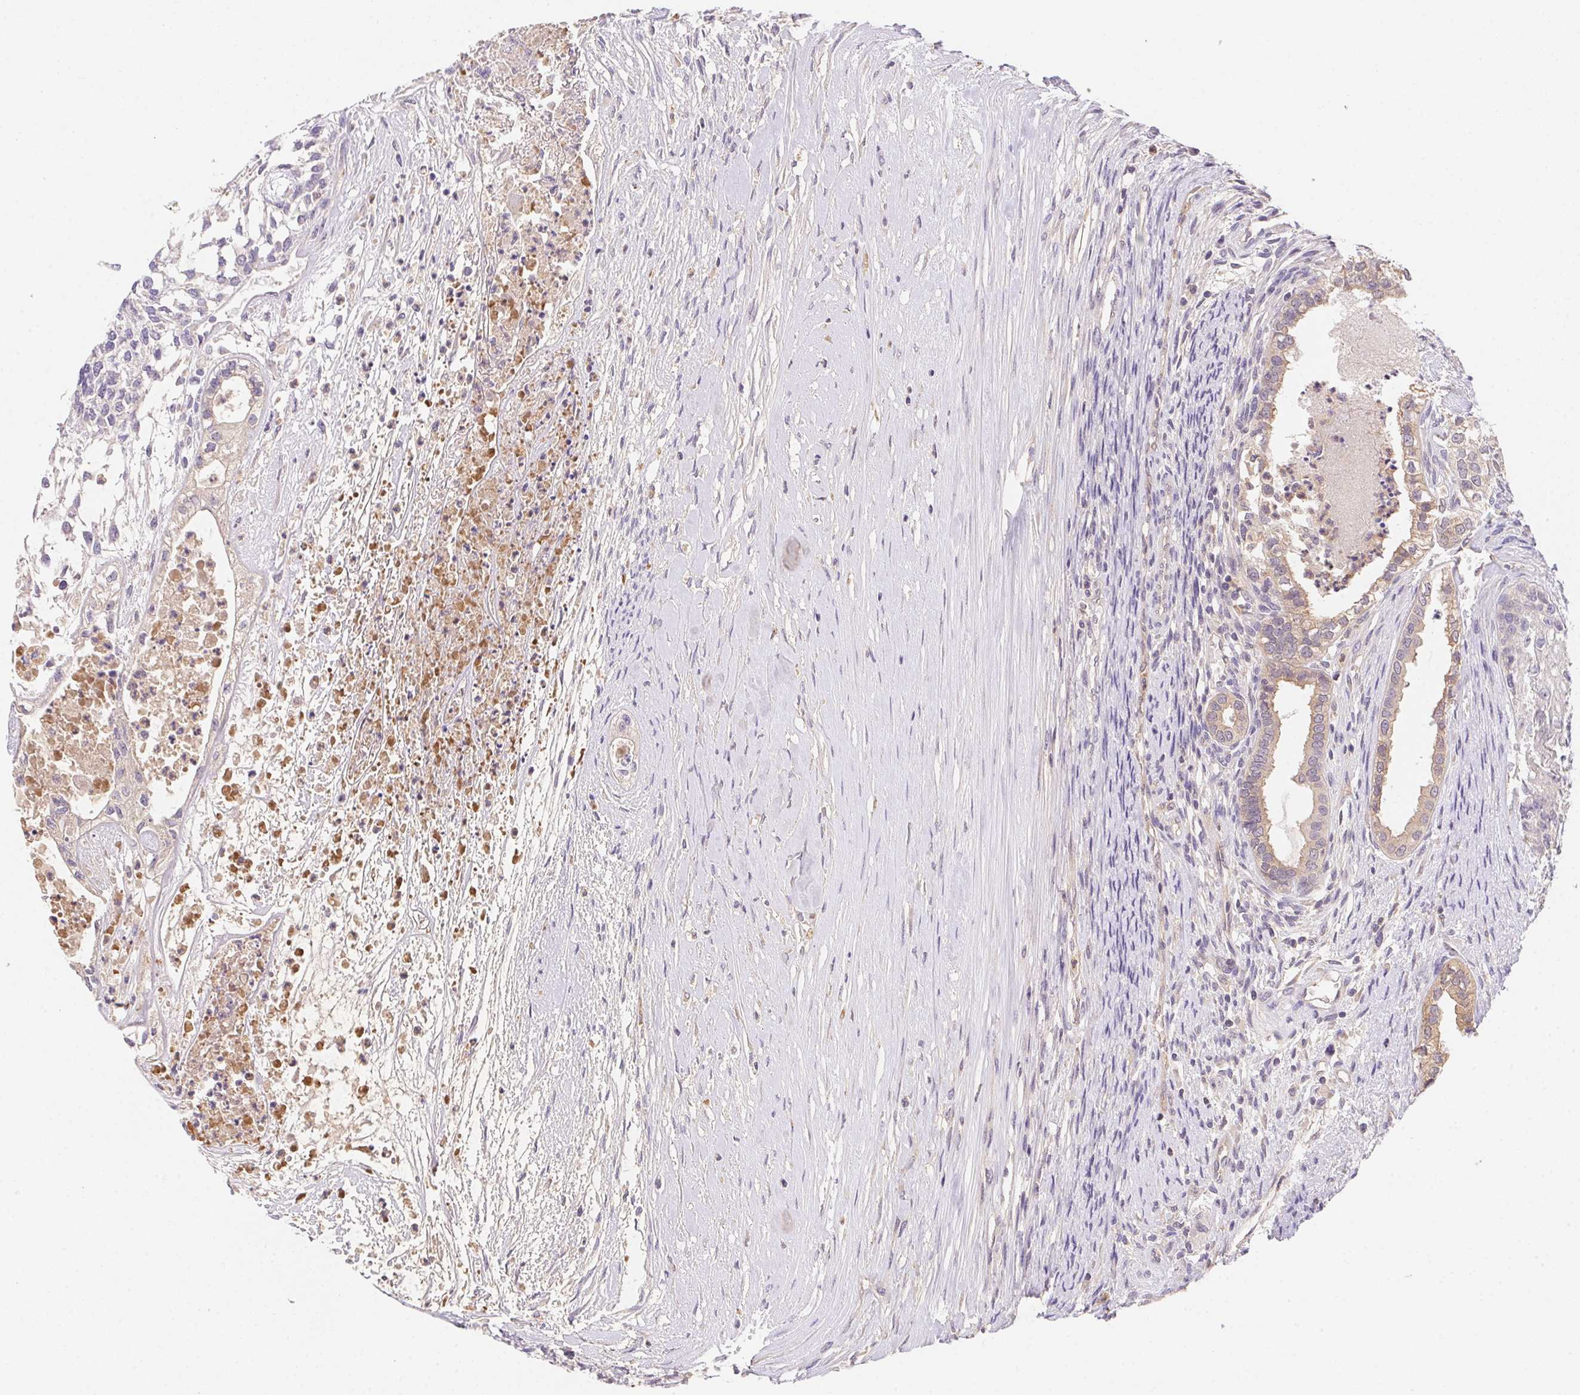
{"staining": {"intensity": "weak", "quantity": "<25%", "location": "cytoplasmic/membranous"}, "tissue": "testis cancer", "cell_type": "Tumor cells", "image_type": "cancer", "snomed": [{"axis": "morphology", "description": "Carcinoma, Embryonal, NOS"}, {"axis": "topography", "description": "Testis"}], "caption": "Protein analysis of testis embryonal carcinoma displays no significant expression in tumor cells.", "gene": "PRKAA1", "patient": {"sex": "male", "age": 37}}